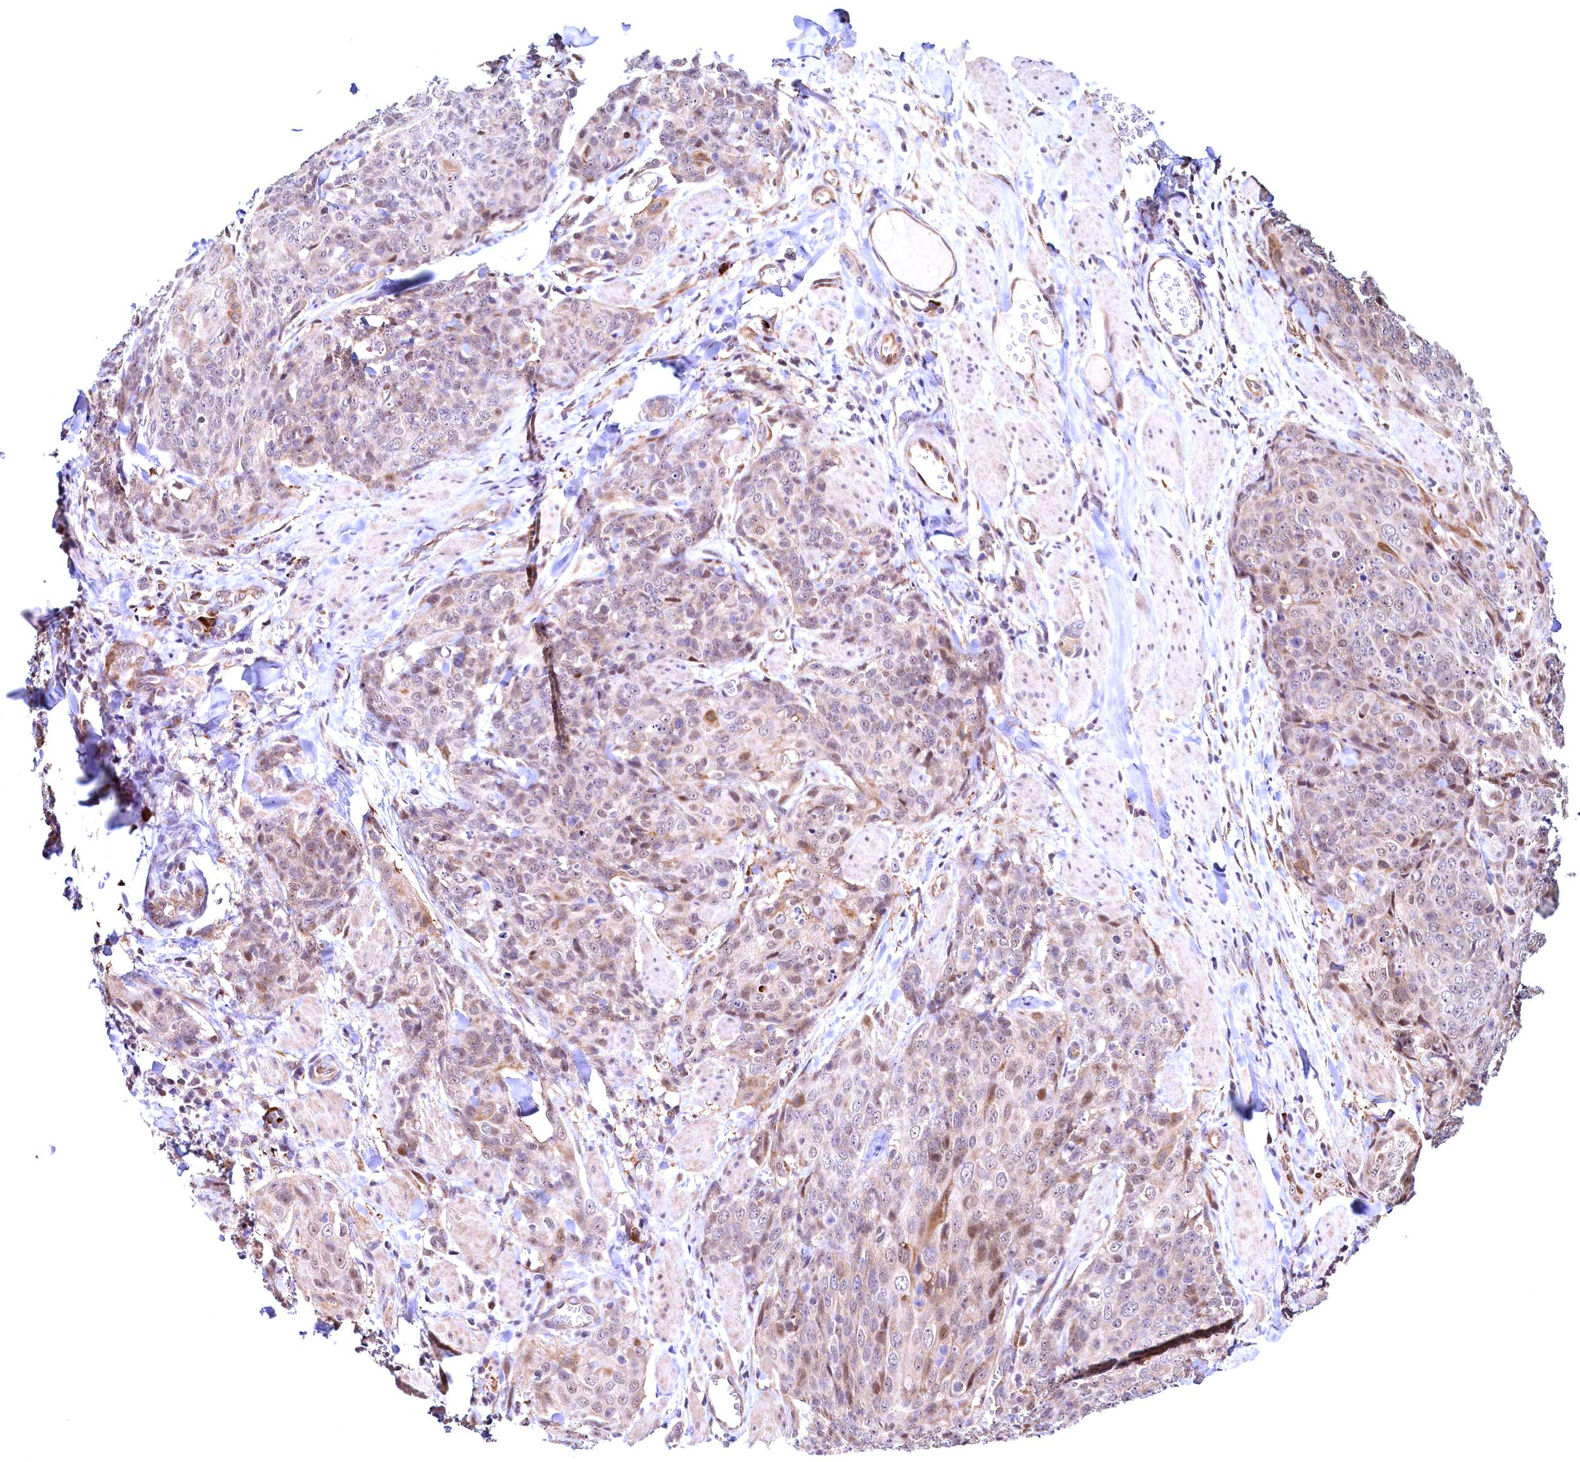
{"staining": {"intensity": "weak", "quantity": "<25%", "location": "cytoplasmic/membranous,nuclear"}, "tissue": "skin cancer", "cell_type": "Tumor cells", "image_type": "cancer", "snomed": [{"axis": "morphology", "description": "Squamous cell carcinoma, NOS"}, {"axis": "topography", "description": "Skin"}, {"axis": "topography", "description": "Vulva"}], "caption": "Immunohistochemistry of skin cancer exhibits no positivity in tumor cells.", "gene": "RBFA", "patient": {"sex": "female", "age": 85}}